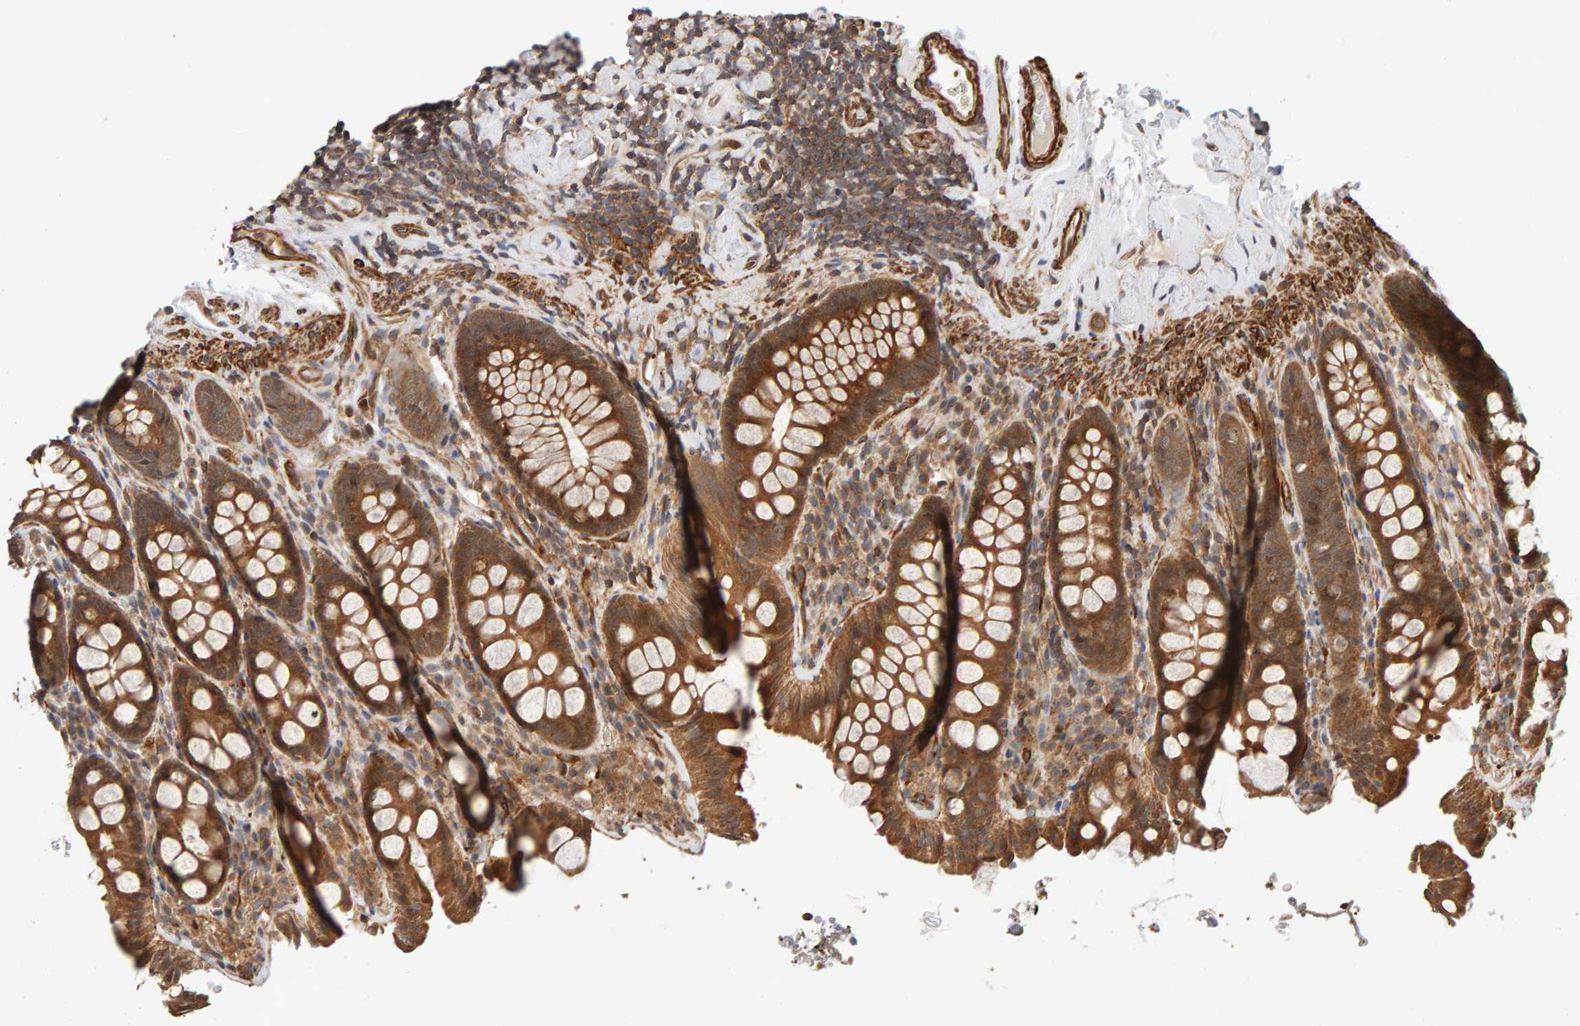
{"staining": {"intensity": "strong", "quantity": ">75%", "location": "cytoplasmic/membranous"}, "tissue": "colon", "cell_type": "Endothelial cells", "image_type": "normal", "snomed": [{"axis": "morphology", "description": "Normal tissue, NOS"}, {"axis": "topography", "description": "Colon"}, {"axis": "topography", "description": "Peripheral nerve tissue"}], "caption": "Strong cytoplasmic/membranous expression is appreciated in approximately >75% of endothelial cells in benign colon. (Stains: DAB in brown, nuclei in blue, Microscopy: brightfield microscopy at high magnification).", "gene": "SYNRG", "patient": {"sex": "female", "age": 61}}